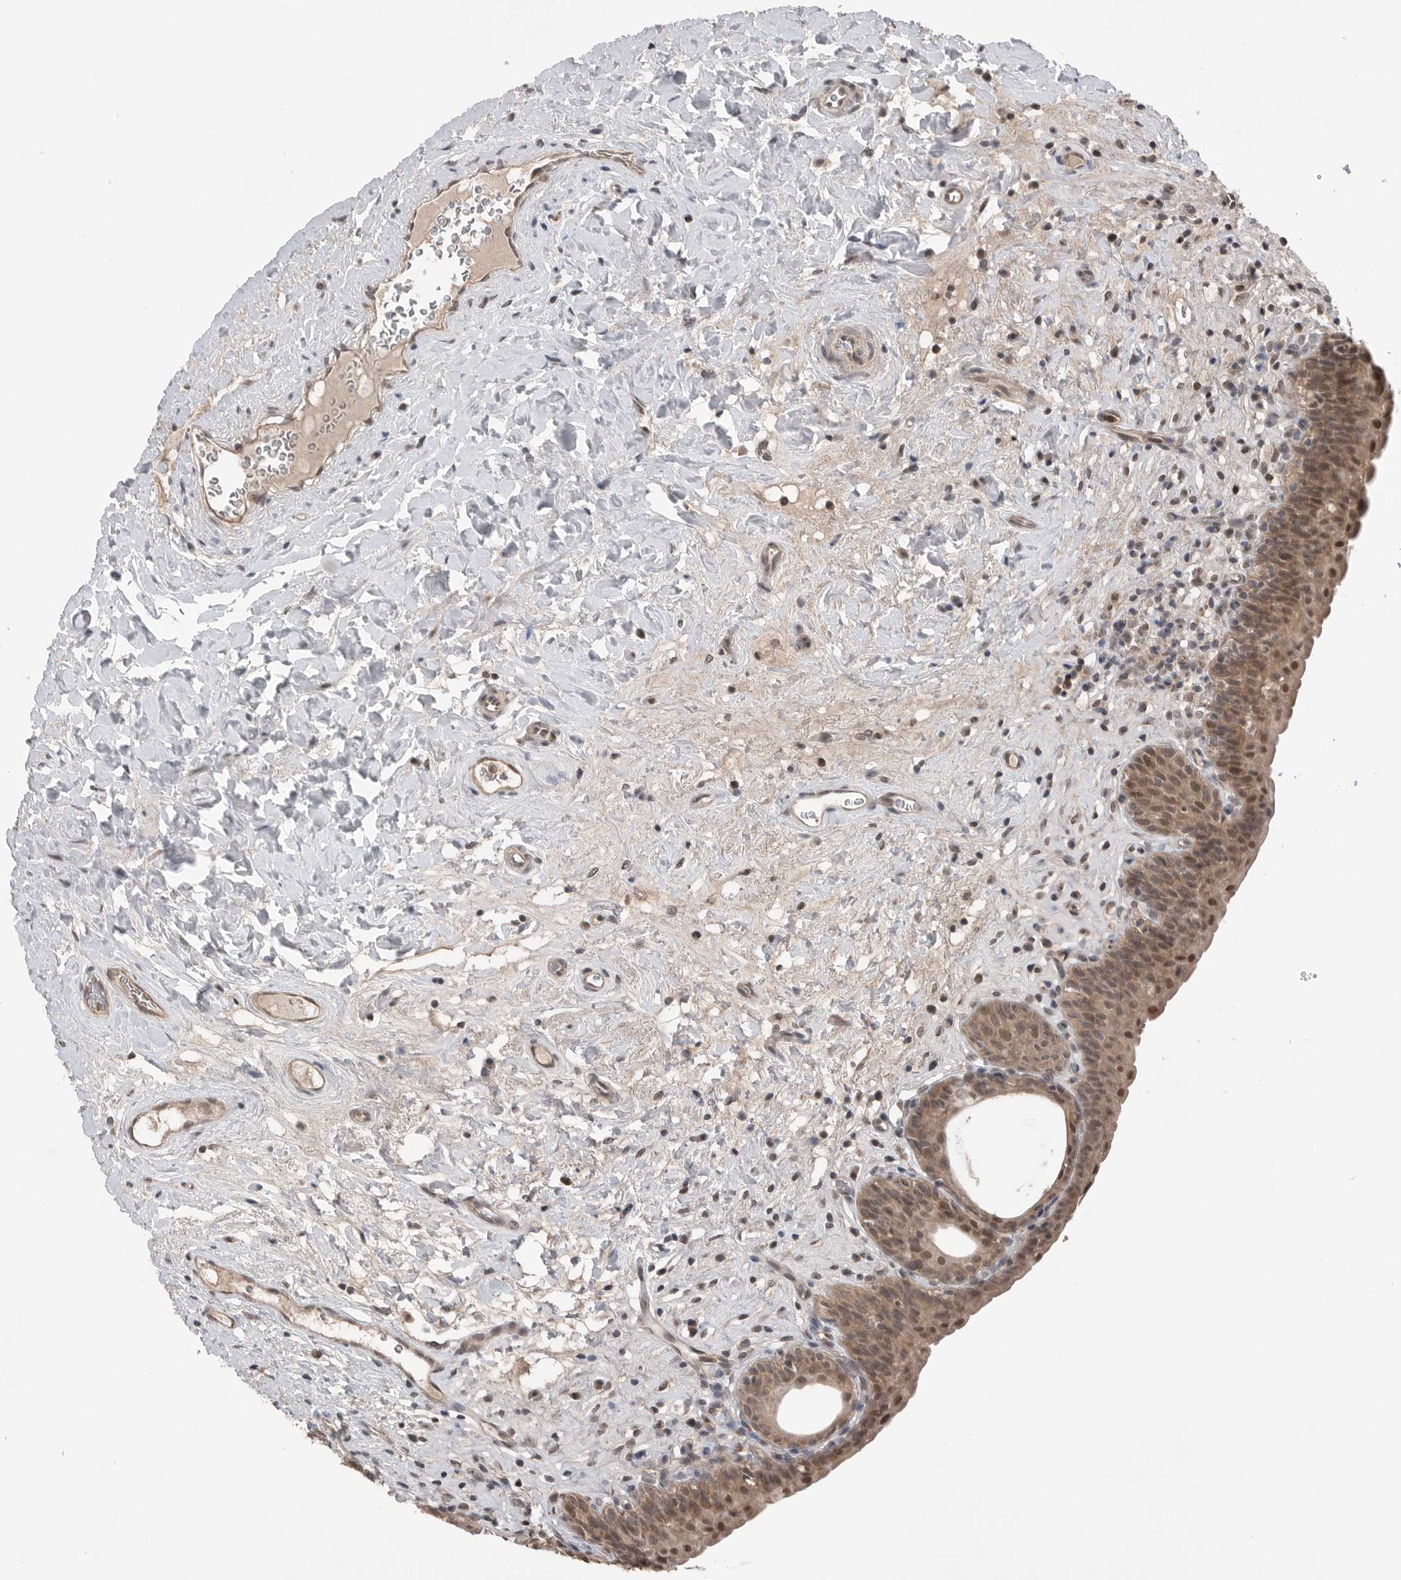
{"staining": {"intensity": "moderate", "quantity": ">75%", "location": "cytoplasmic/membranous,nuclear"}, "tissue": "urinary bladder", "cell_type": "Urothelial cells", "image_type": "normal", "snomed": [{"axis": "morphology", "description": "Normal tissue, NOS"}, {"axis": "topography", "description": "Urinary bladder"}], "caption": "Benign urinary bladder demonstrates moderate cytoplasmic/membranous,nuclear staining in about >75% of urothelial cells (DAB (3,3'-diaminobenzidine) IHC with brightfield microscopy, high magnification)..", "gene": "NTAQ1", "patient": {"sex": "male", "age": 83}}